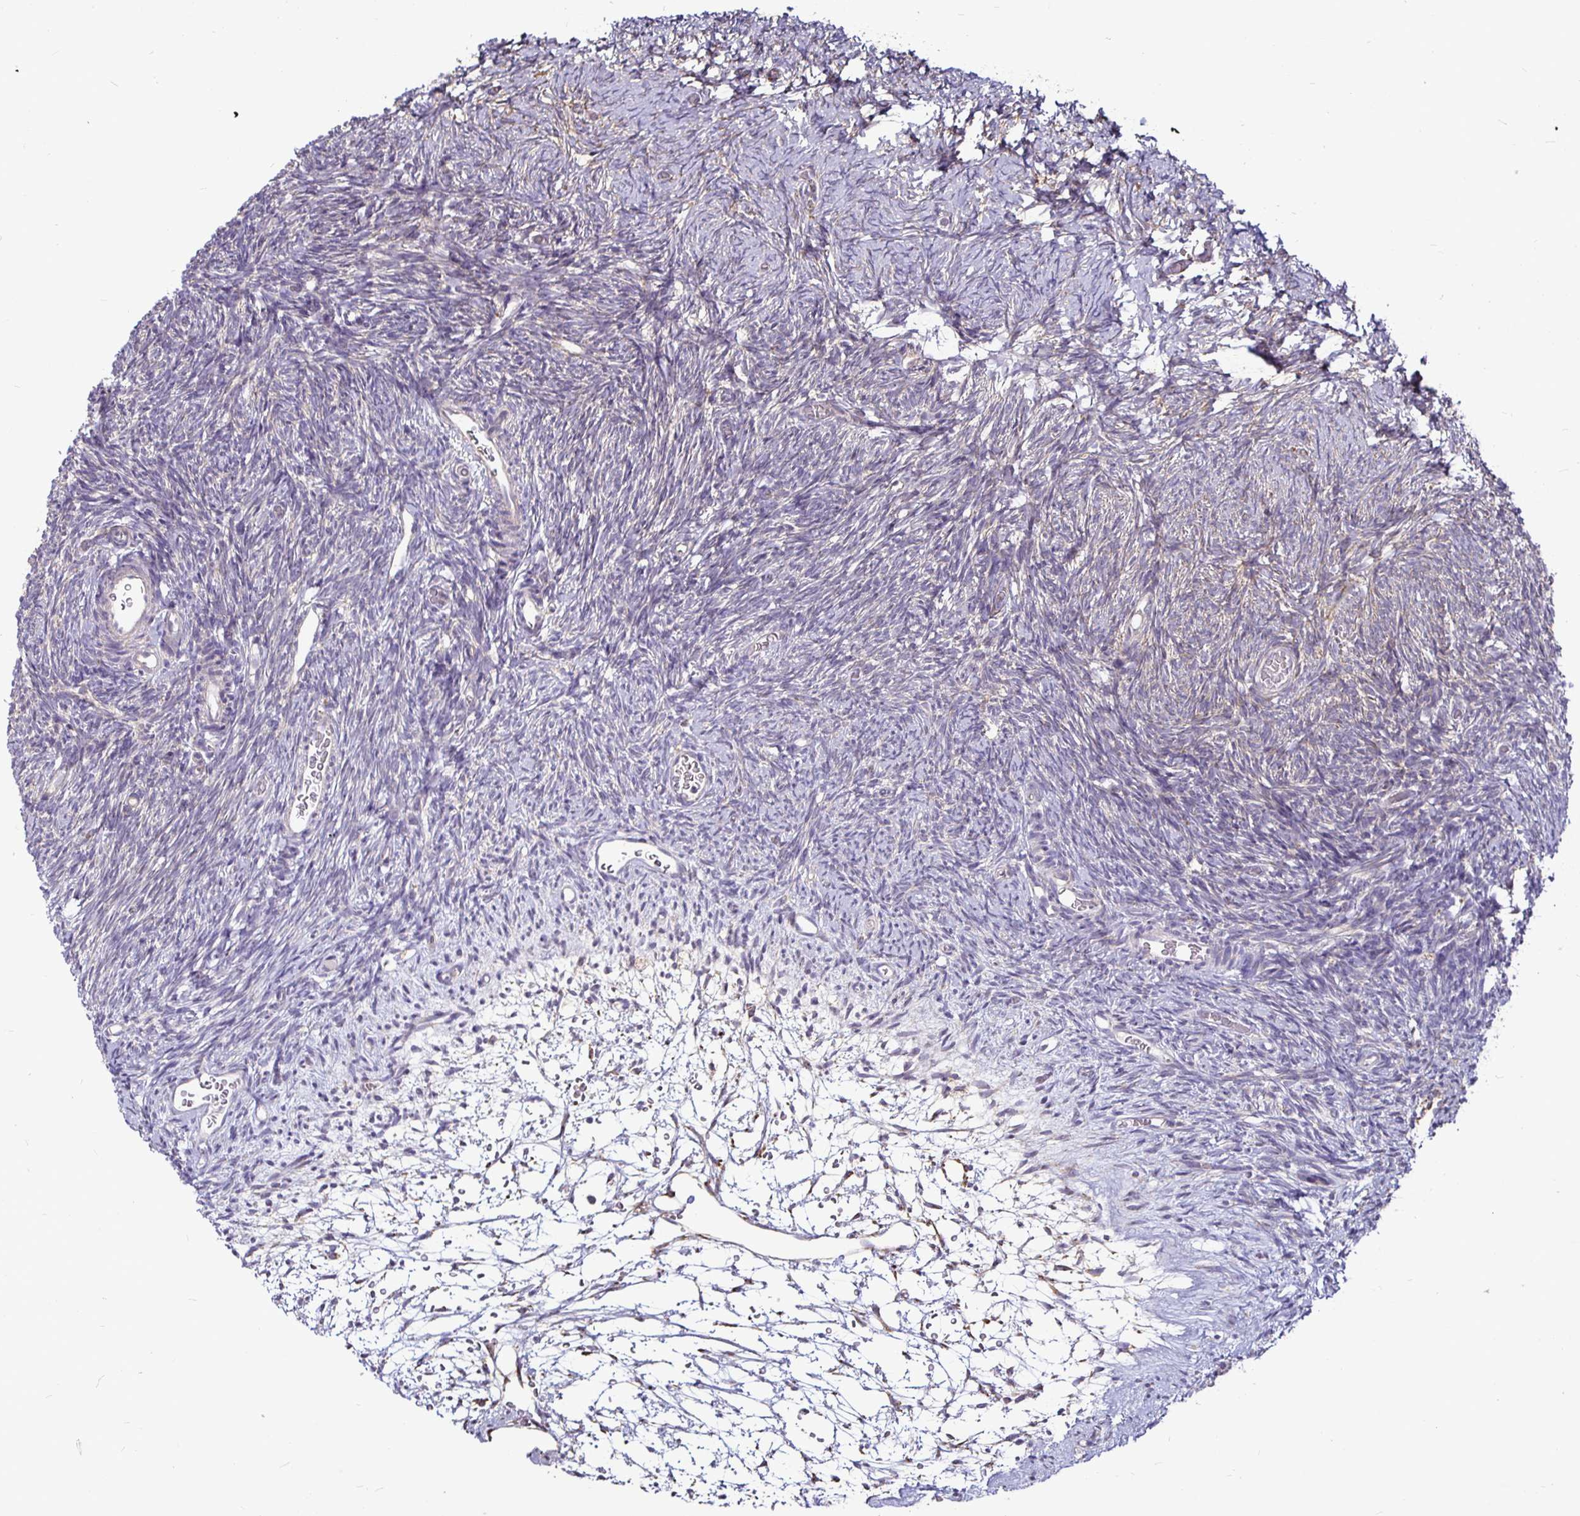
{"staining": {"intensity": "weak", "quantity": ">75%", "location": "cytoplasmic/membranous"}, "tissue": "ovary", "cell_type": "Follicle cells", "image_type": "normal", "snomed": [{"axis": "morphology", "description": "Normal tissue, NOS"}, {"axis": "topography", "description": "Ovary"}], "caption": "A photomicrograph of human ovary stained for a protein exhibits weak cytoplasmic/membranous brown staining in follicle cells.", "gene": "P4HA2", "patient": {"sex": "female", "age": 39}}